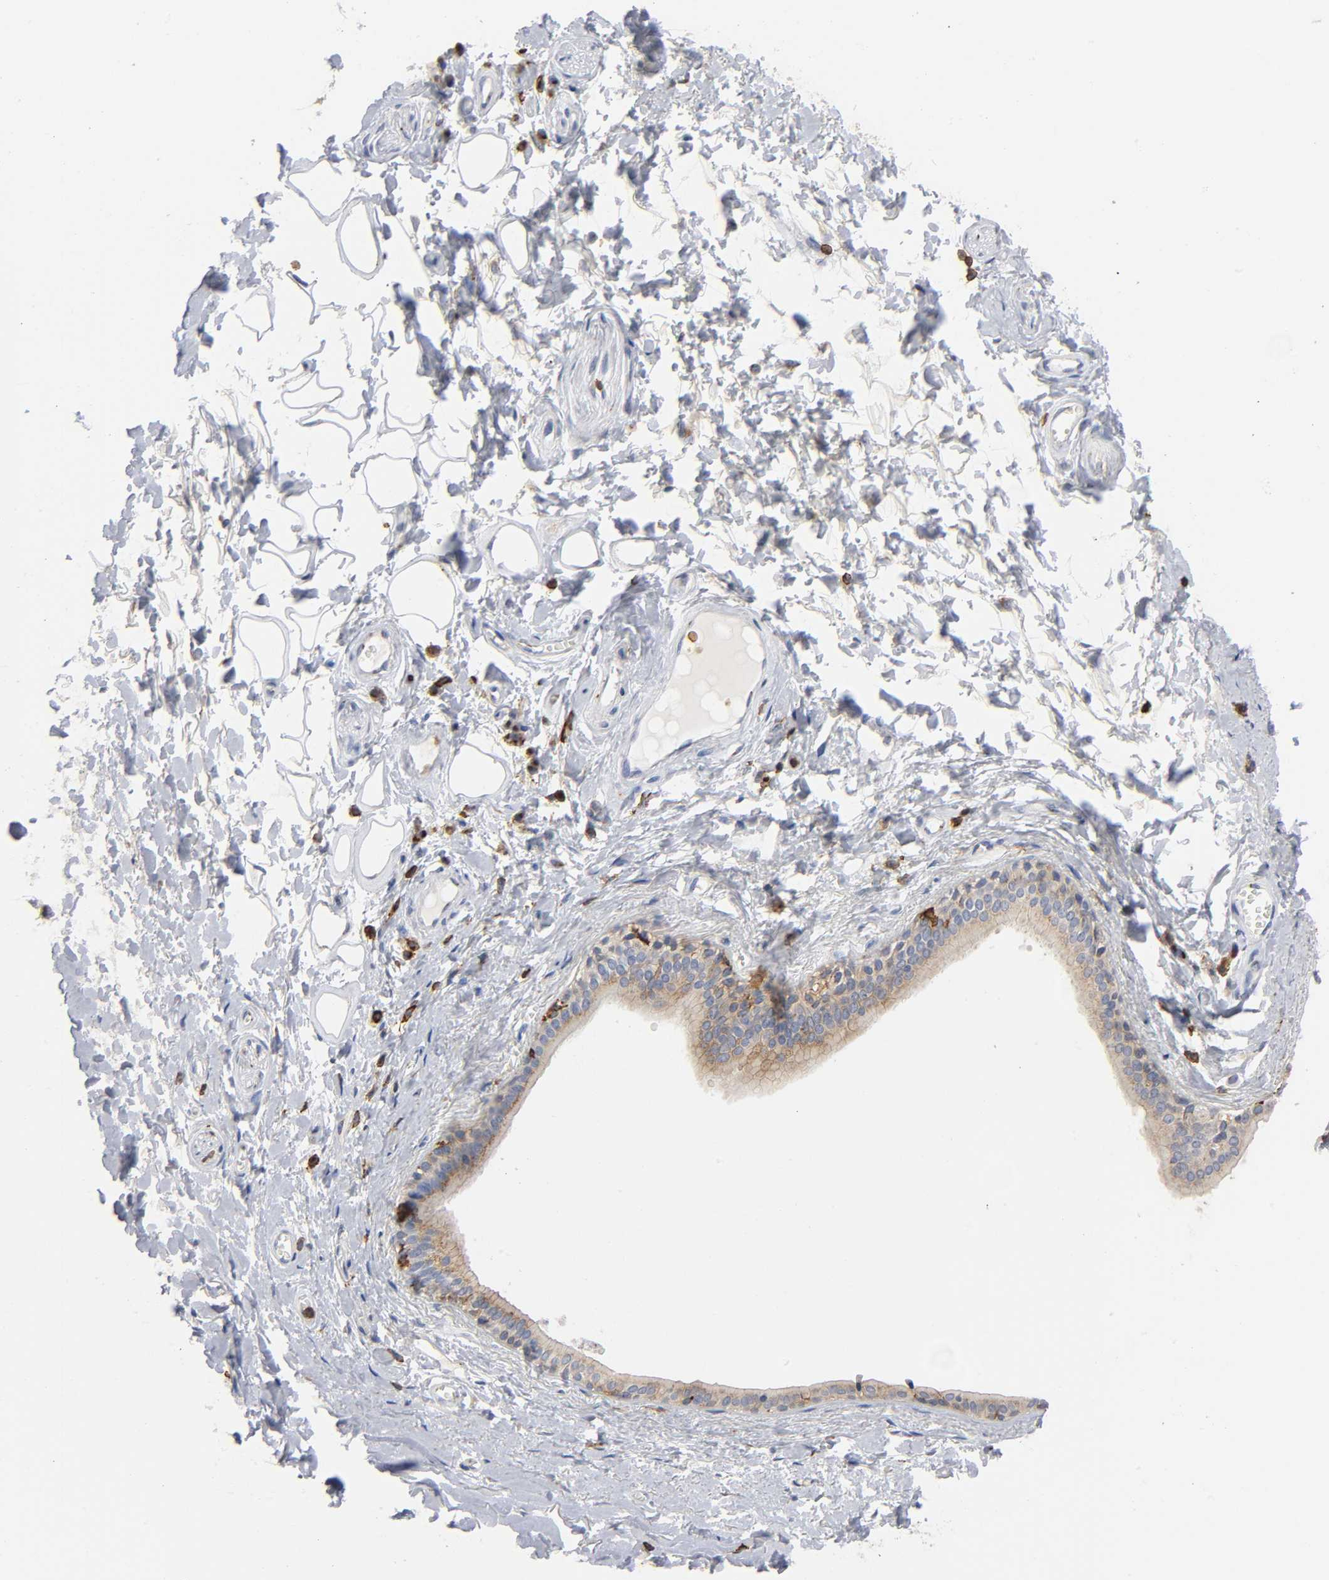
{"staining": {"intensity": "negative", "quantity": "none", "location": "none"}, "tissue": "adipose tissue", "cell_type": "Adipocytes", "image_type": "normal", "snomed": [{"axis": "morphology", "description": "Normal tissue, NOS"}, {"axis": "morphology", "description": "Inflammation, NOS"}, {"axis": "topography", "description": "Salivary gland"}, {"axis": "topography", "description": "Peripheral nerve tissue"}], "caption": "The photomicrograph displays no staining of adipocytes in unremarkable adipose tissue.", "gene": "CAPN10", "patient": {"sex": "female", "age": 75}}